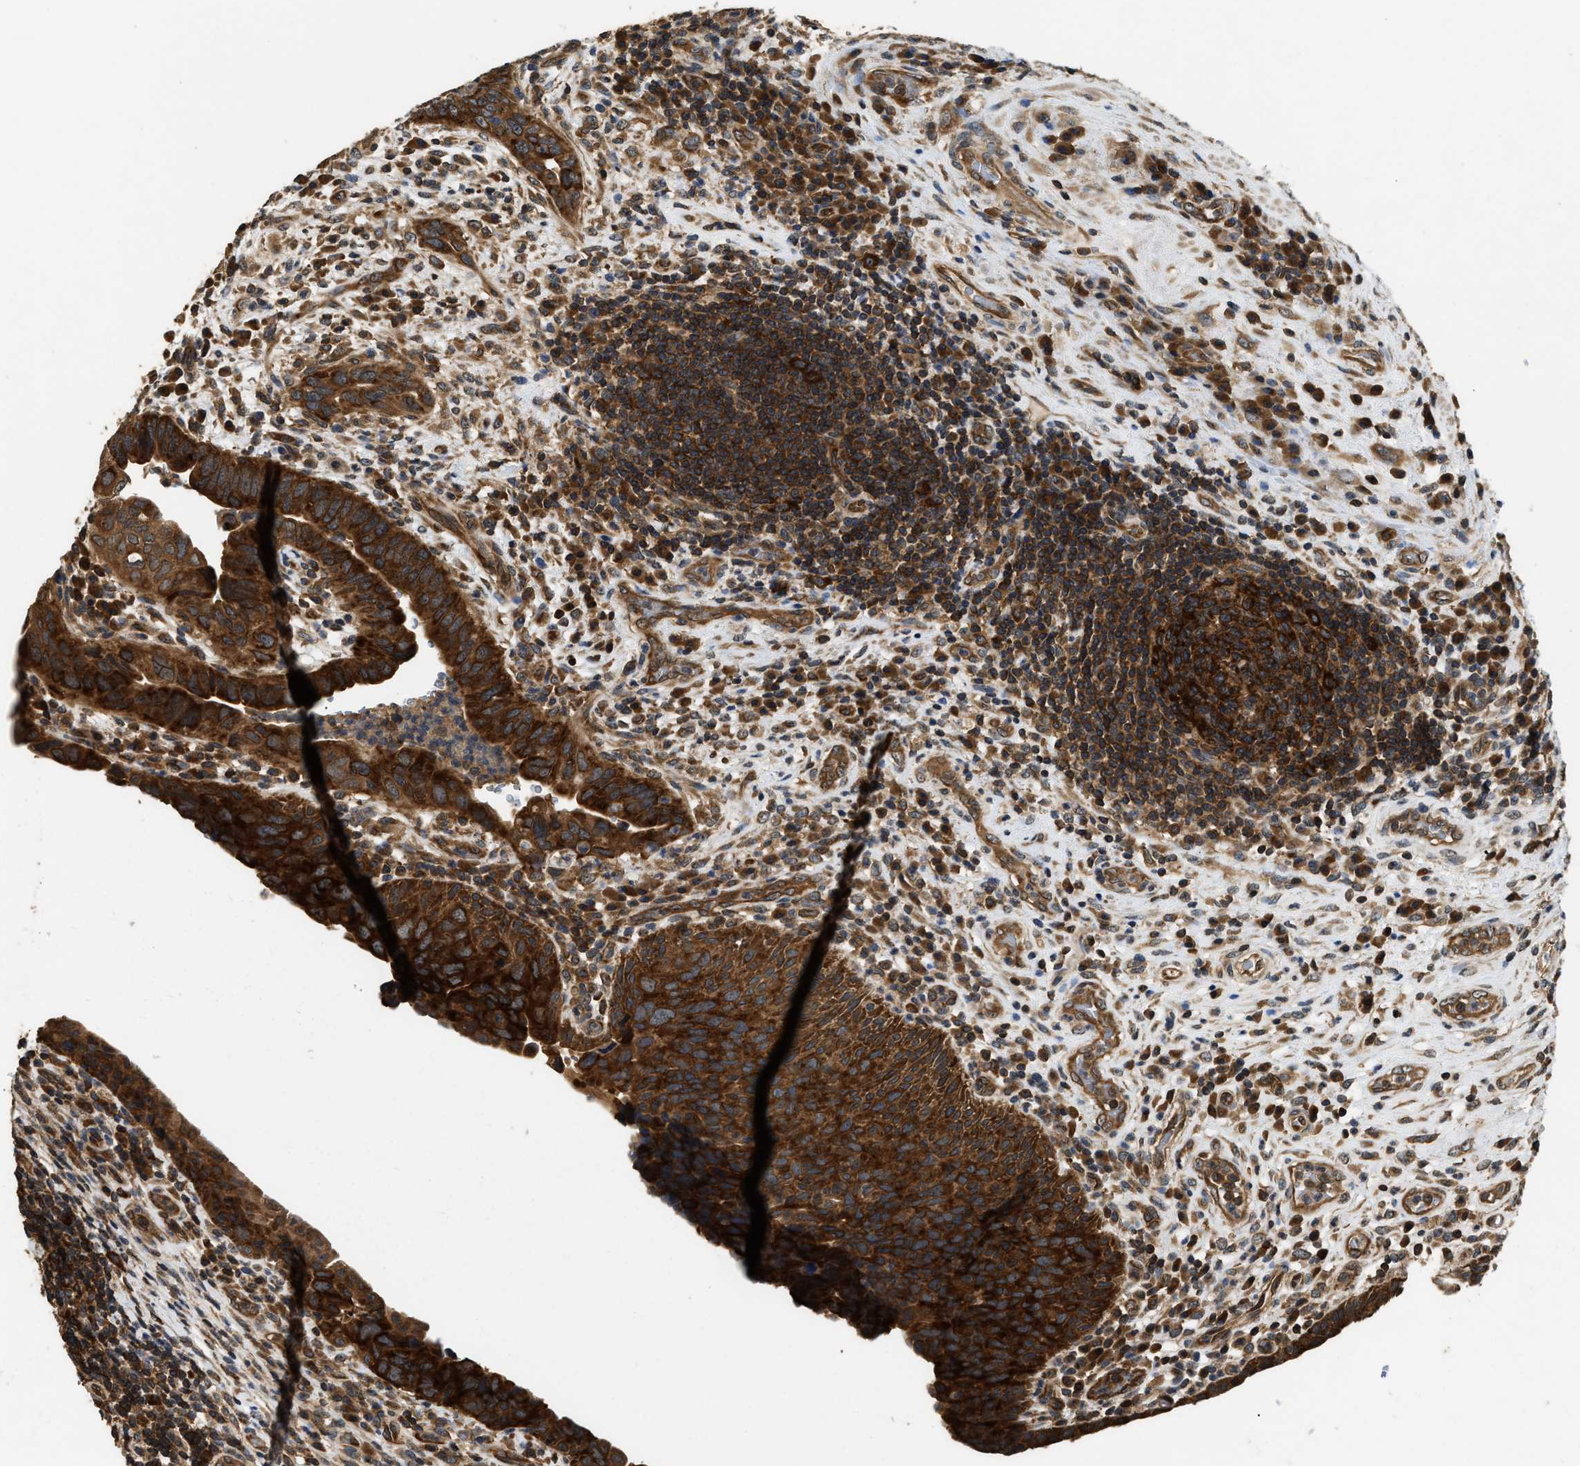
{"staining": {"intensity": "strong", "quantity": ">75%", "location": "cytoplasmic/membranous"}, "tissue": "urothelial cancer", "cell_type": "Tumor cells", "image_type": "cancer", "snomed": [{"axis": "morphology", "description": "Urothelial carcinoma, High grade"}, {"axis": "topography", "description": "Urinary bladder"}], "caption": "This histopathology image reveals high-grade urothelial carcinoma stained with IHC to label a protein in brown. The cytoplasmic/membranous of tumor cells show strong positivity for the protein. Nuclei are counter-stained blue.", "gene": "DNAJC2", "patient": {"sex": "female", "age": 82}}